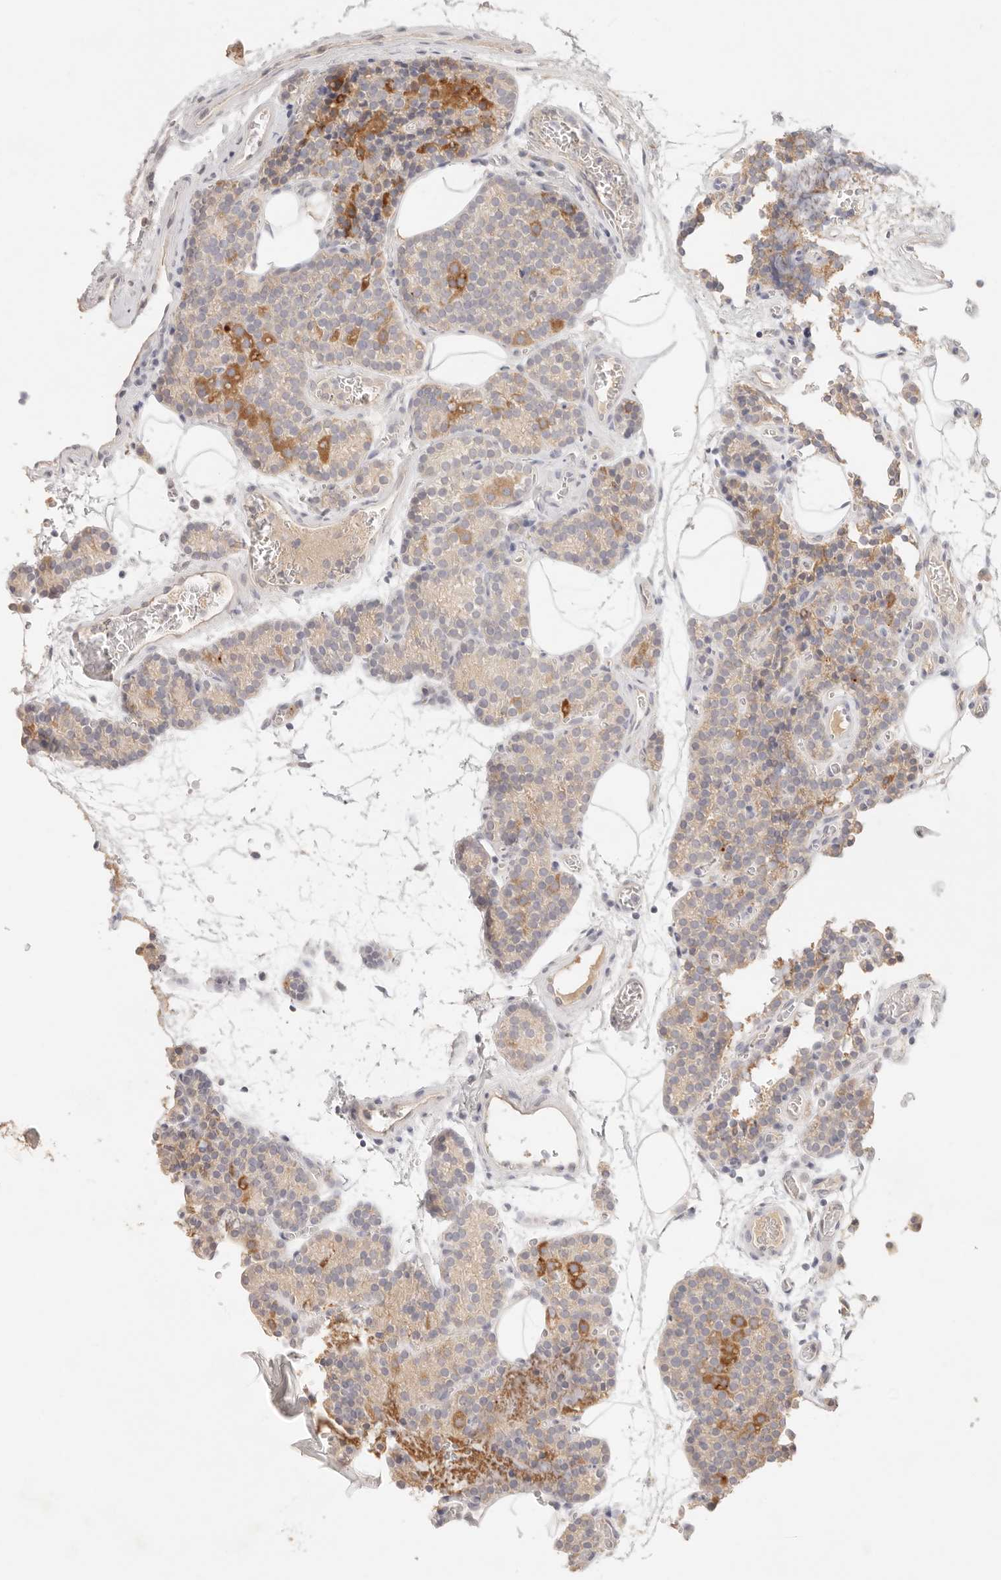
{"staining": {"intensity": "moderate", "quantity": "25%-75%", "location": "cytoplasmic/membranous"}, "tissue": "parathyroid gland", "cell_type": "Glandular cells", "image_type": "normal", "snomed": [{"axis": "morphology", "description": "Normal tissue, NOS"}, {"axis": "topography", "description": "Parathyroid gland"}], "caption": "High-magnification brightfield microscopy of normal parathyroid gland stained with DAB (brown) and counterstained with hematoxylin (blue). glandular cells exhibit moderate cytoplasmic/membranous positivity is identified in approximately25%-75% of cells.", "gene": "SPHK1", "patient": {"sex": "female", "age": 64}}